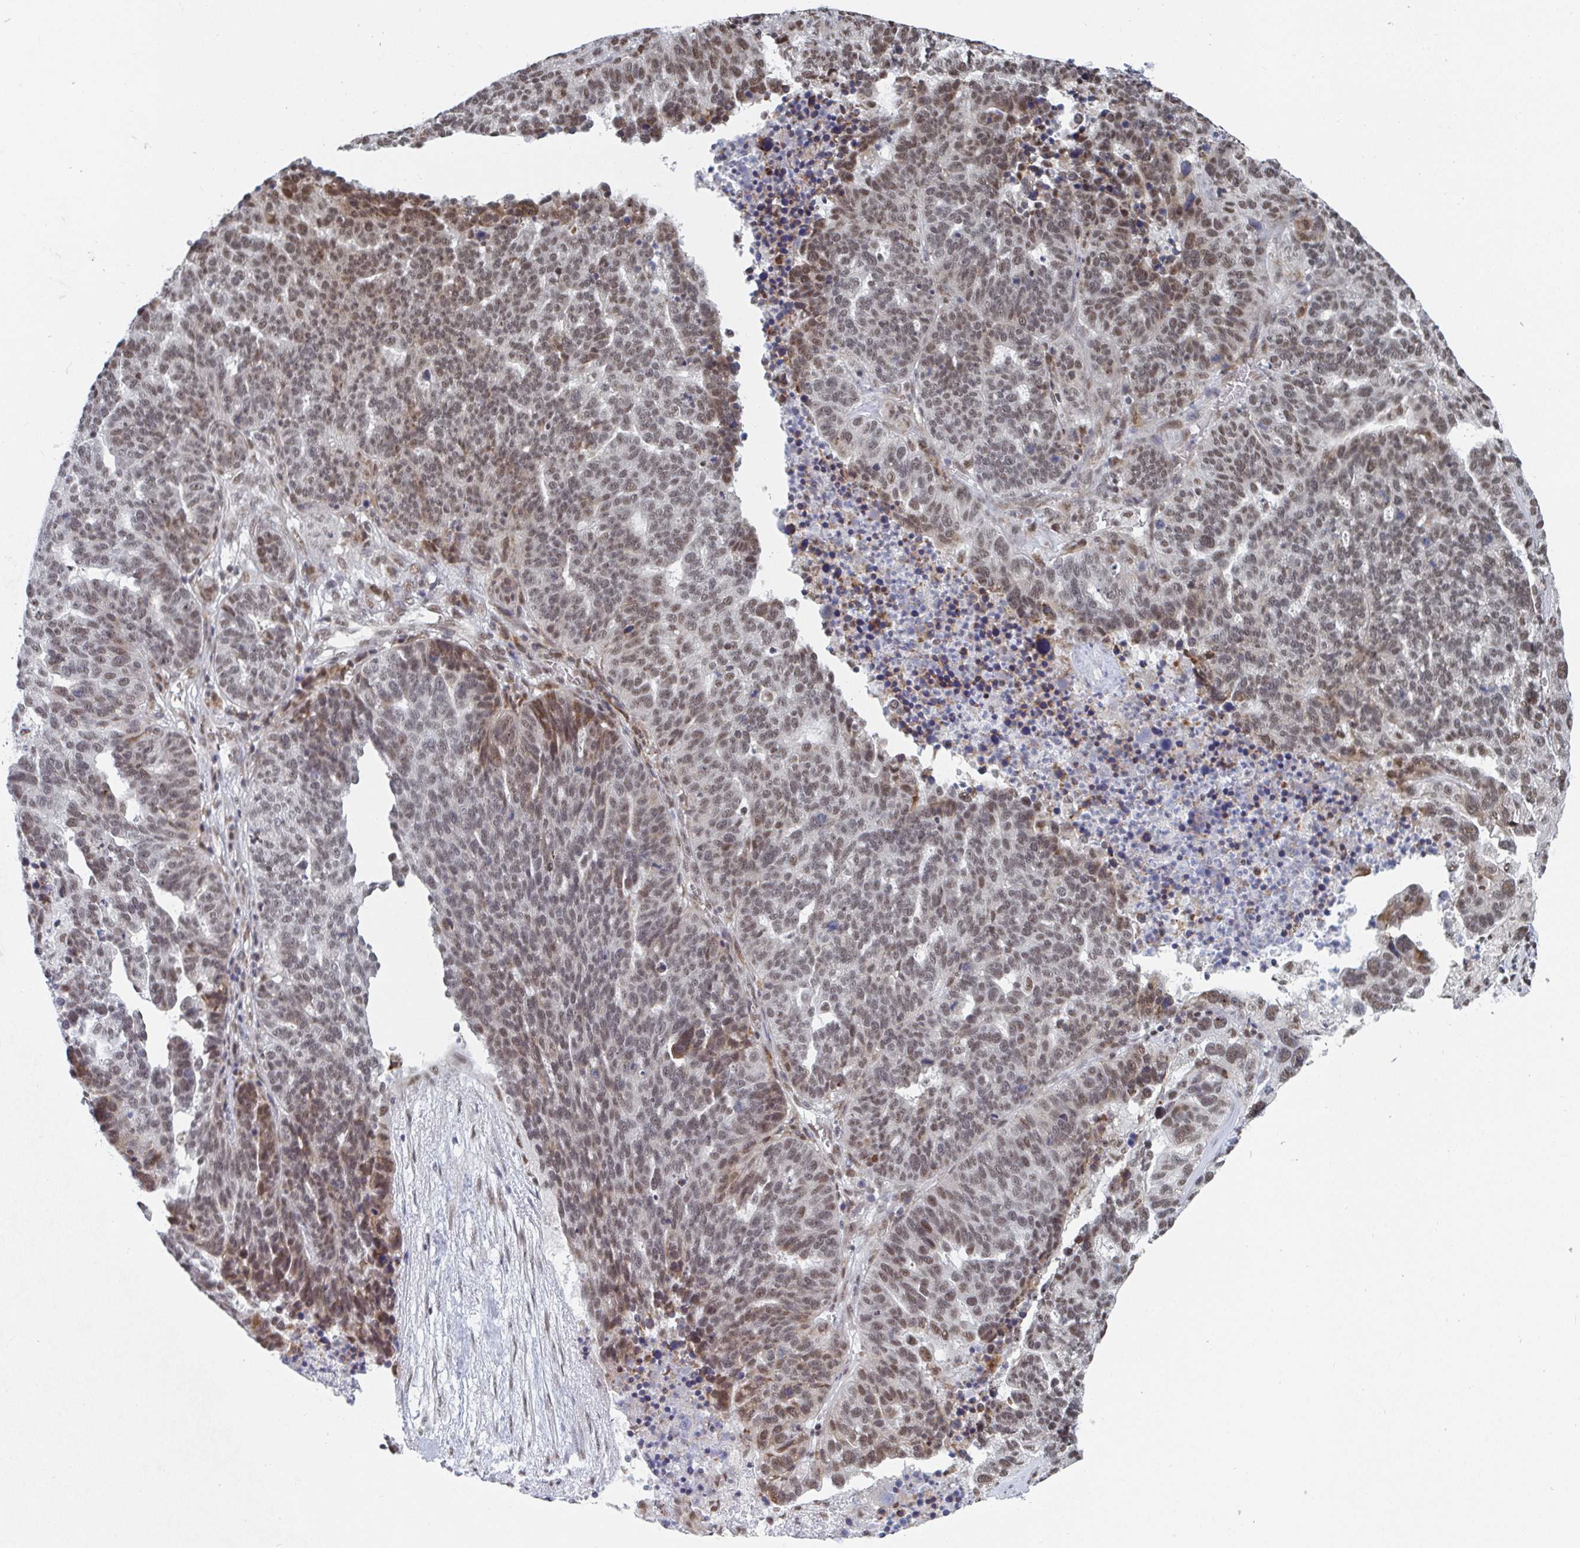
{"staining": {"intensity": "moderate", "quantity": ">75%", "location": "nuclear"}, "tissue": "ovarian cancer", "cell_type": "Tumor cells", "image_type": "cancer", "snomed": [{"axis": "morphology", "description": "Cystadenocarcinoma, serous, NOS"}, {"axis": "topography", "description": "Ovary"}], "caption": "Immunohistochemistry (IHC) staining of ovarian cancer (serous cystadenocarcinoma), which shows medium levels of moderate nuclear expression in approximately >75% of tumor cells indicating moderate nuclear protein positivity. The staining was performed using DAB (3,3'-diaminobenzidine) (brown) for protein detection and nuclei were counterstained in hematoxylin (blue).", "gene": "MBNL1", "patient": {"sex": "female", "age": 59}}